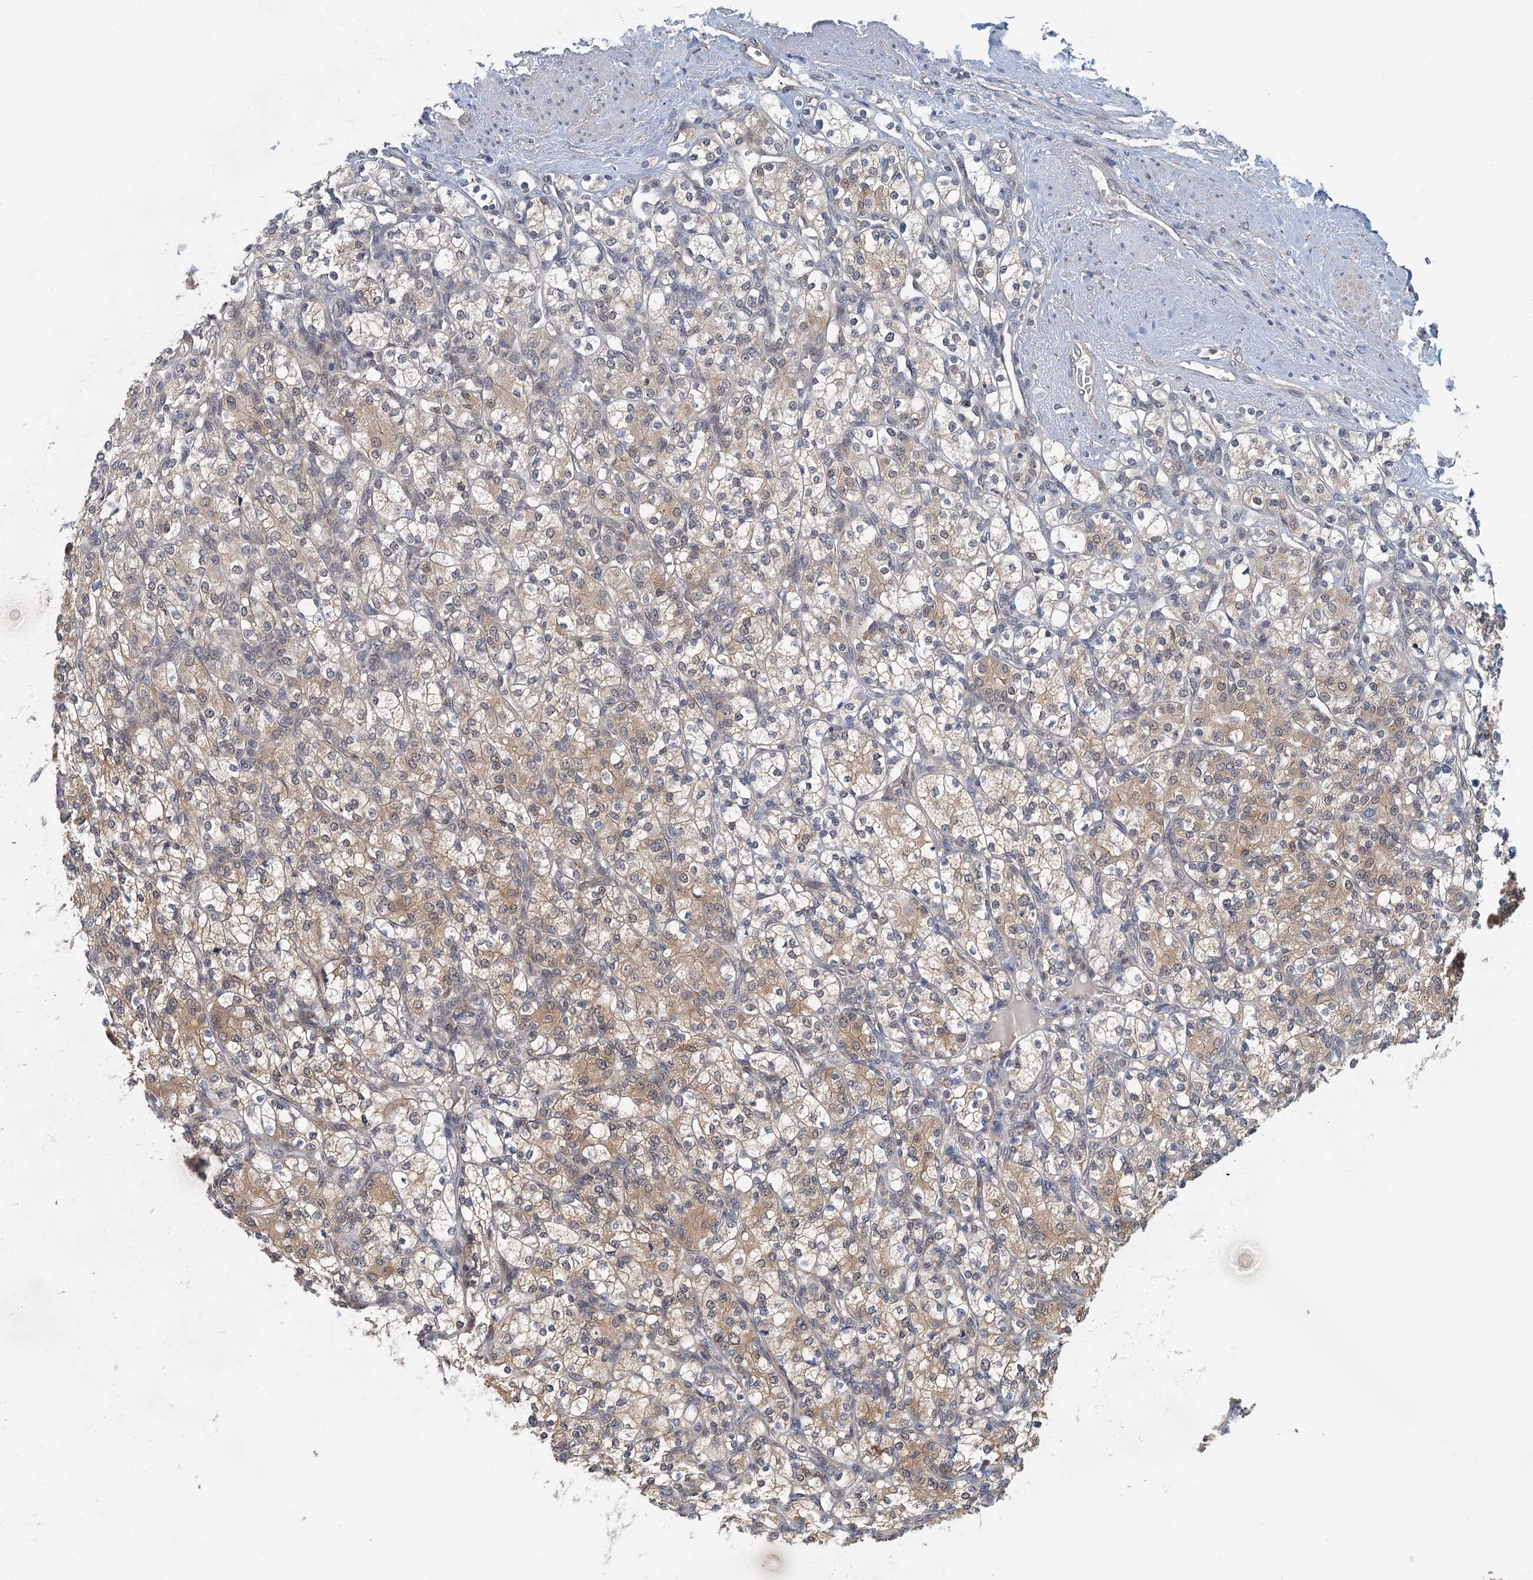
{"staining": {"intensity": "moderate", "quantity": "25%-75%", "location": "cytoplasmic/membranous"}, "tissue": "renal cancer", "cell_type": "Tumor cells", "image_type": "cancer", "snomed": [{"axis": "morphology", "description": "Adenocarcinoma, NOS"}, {"axis": "topography", "description": "Kidney"}], "caption": "Protein expression analysis of human renal cancer reveals moderate cytoplasmic/membranous positivity in about 25%-75% of tumor cells.", "gene": "TAS2R42", "patient": {"sex": "male", "age": 77}}